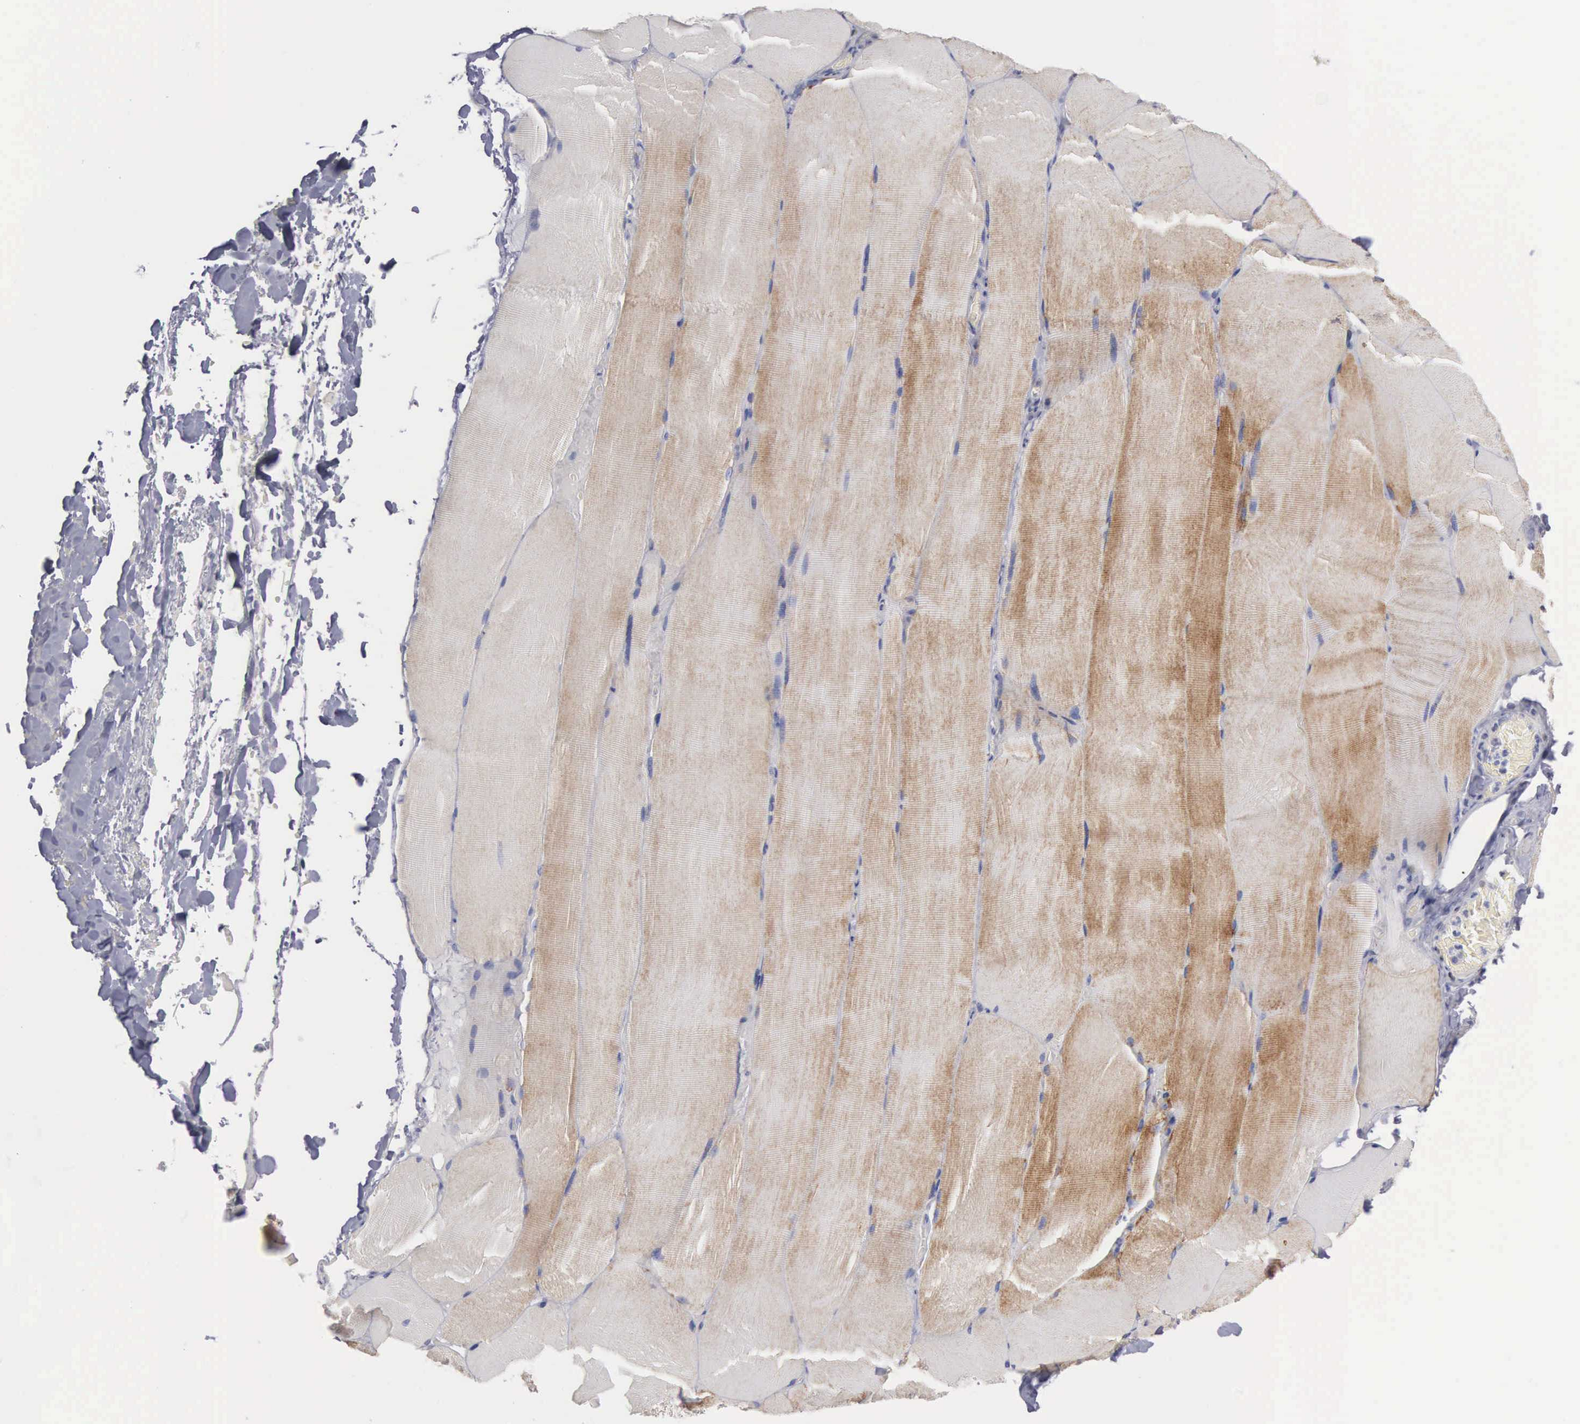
{"staining": {"intensity": "weak", "quantity": "<25%", "location": "cytoplasmic/membranous"}, "tissue": "skeletal muscle", "cell_type": "Myocytes", "image_type": "normal", "snomed": [{"axis": "morphology", "description": "Normal tissue, NOS"}, {"axis": "topography", "description": "Skeletal muscle"}], "caption": "Immunohistochemistry (IHC) image of normal skeletal muscle stained for a protein (brown), which exhibits no expression in myocytes.", "gene": "APOOL", "patient": {"sex": "male", "age": 71}}